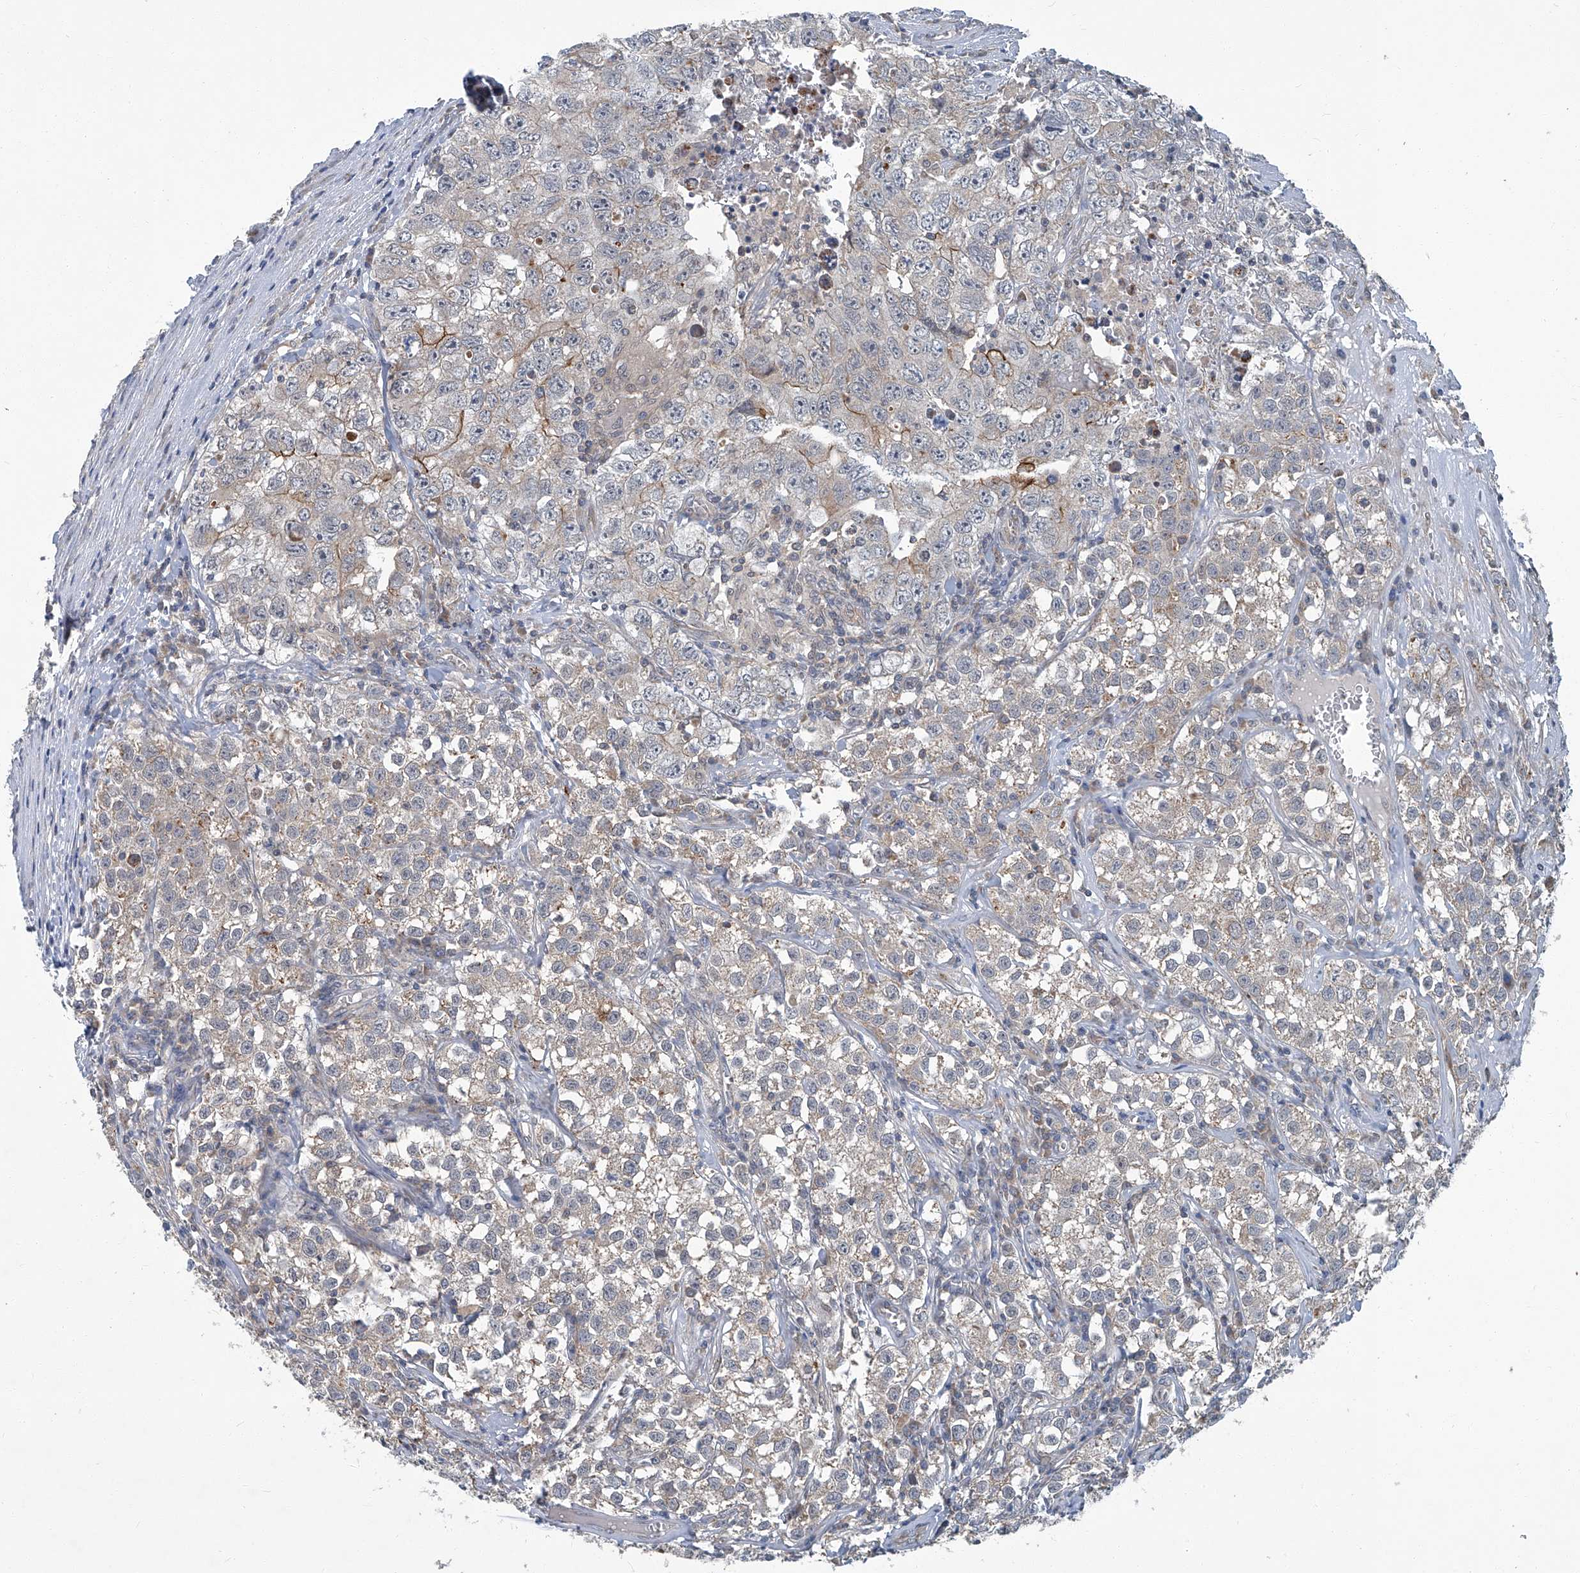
{"staining": {"intensity": "moderate", "quantity": "<25%", "location": "cytoplasmic/membranous"}, "tissue": "testis cancer", "cell_type": "Tumor cells", "image_type": "cancer", "snomed": [{"axis": "morphology", "description": "Seminoma, NOS"}, {"axis": "morphology", "description": "Carcinoma, Embryonal, NOS"}, {"axis": "topography", "description": "Testis"}], "caption": "The micrograph demonstrates a brown stain indicating the presence of a protein in the cytoplasmic/membranous of tumor cells in embryonal carcinoma (testis). The protein of interest is stained brown, and the nuclei are stained in blue (DAB IHC with brightfield microscopy, high magnification).", "gene": "AKNAD1", "patient": {"sex": "male", "age": 43}}